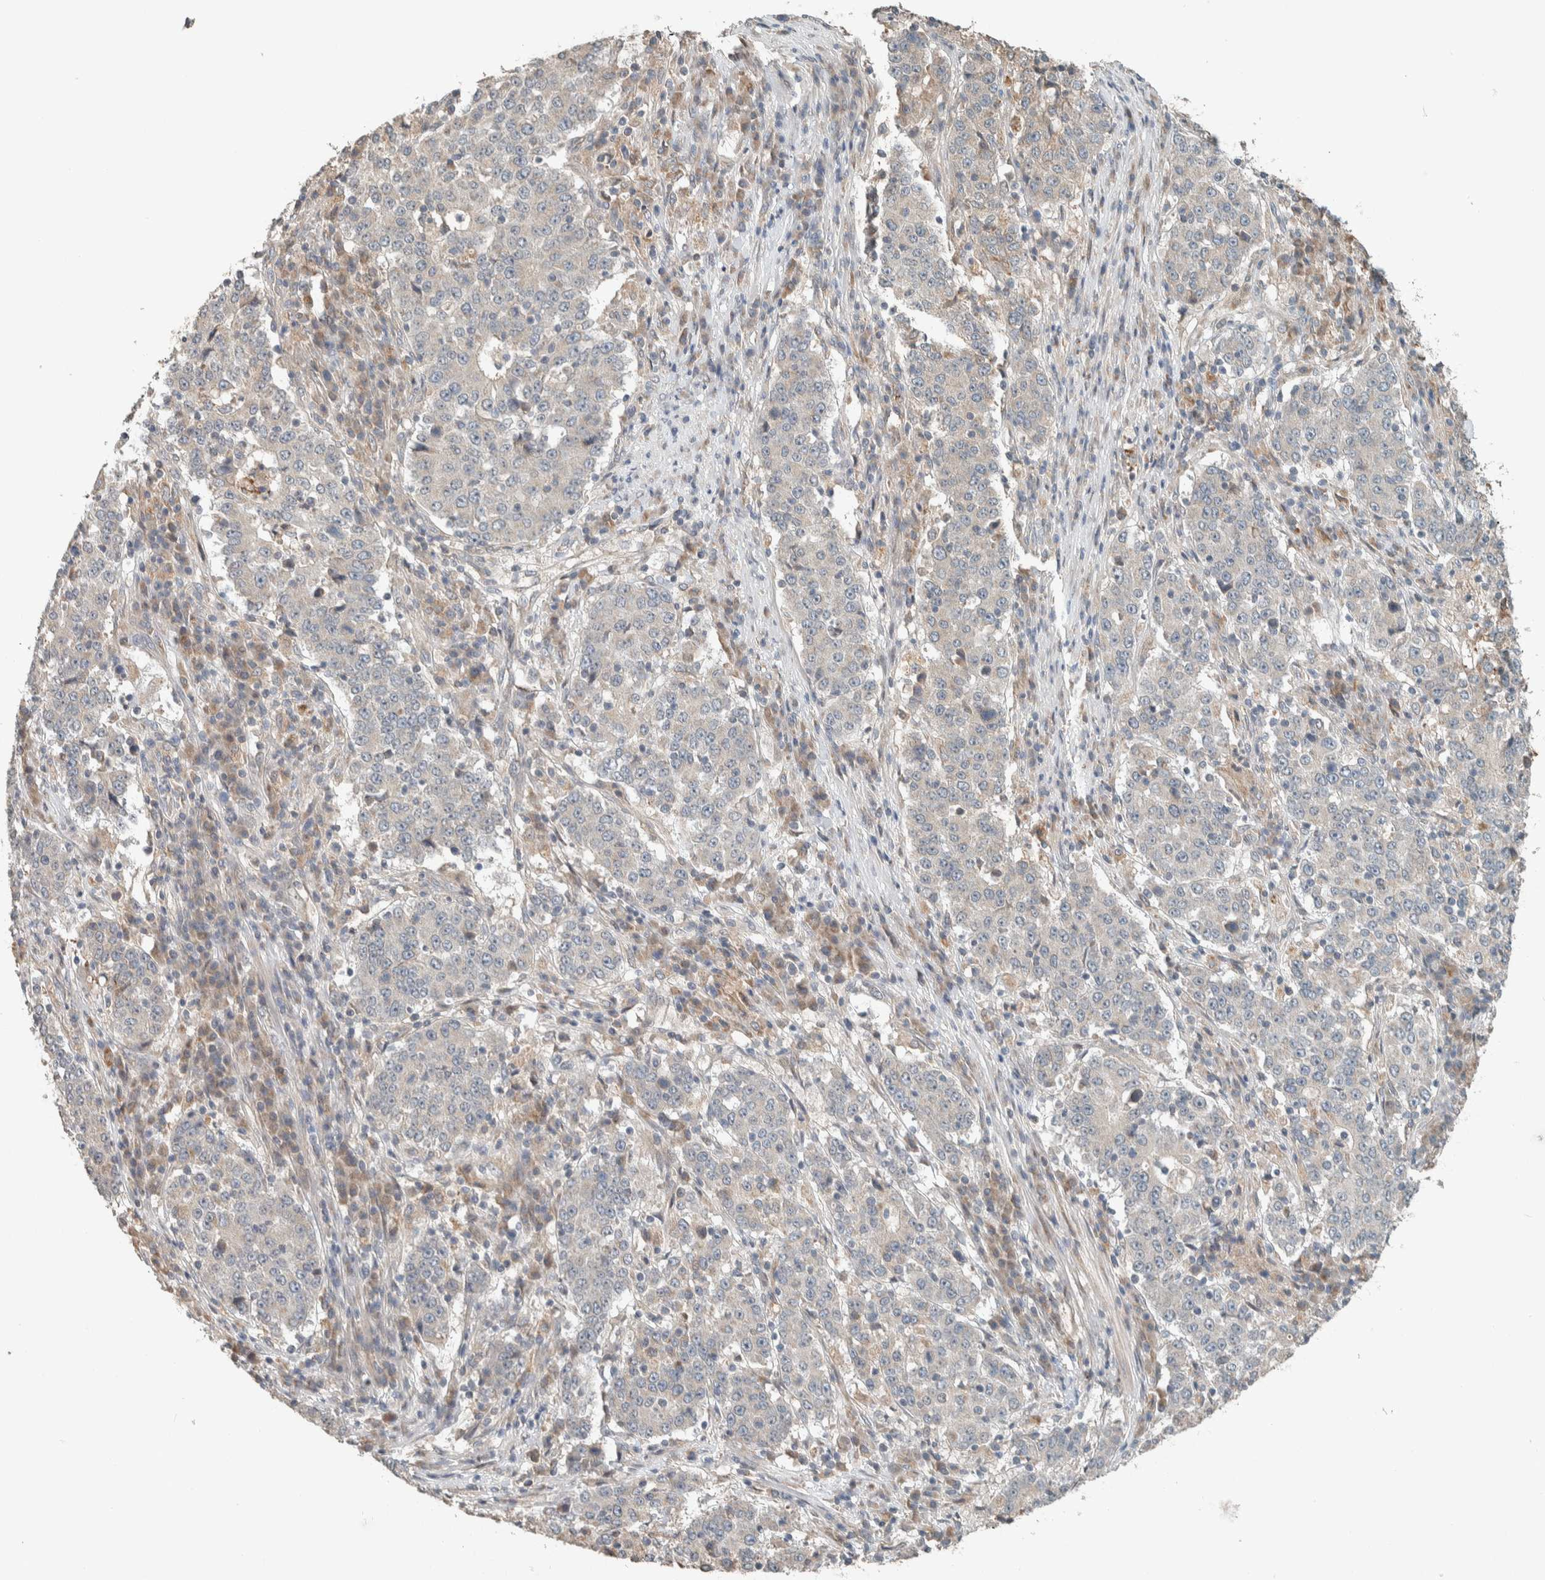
{"staining": {"intensity": "negative", "quantity": "none", "location": "none"}, "tissue": "stomach cancer", "cell_type": "Tumor cells", "image_type": "cancer", "snomed": [{"axis": "morphology", "description": "Adenocarcinoma, NOS"}, {"axis": "topography", "description": "Stomach"}], "caption": "Adenocarcinoma (stomach) was stained to show a protein in brown. There is no significant staining in tumor cells.", "gene": "NBR1", "patient": {"sex": "male", "age": 59}}